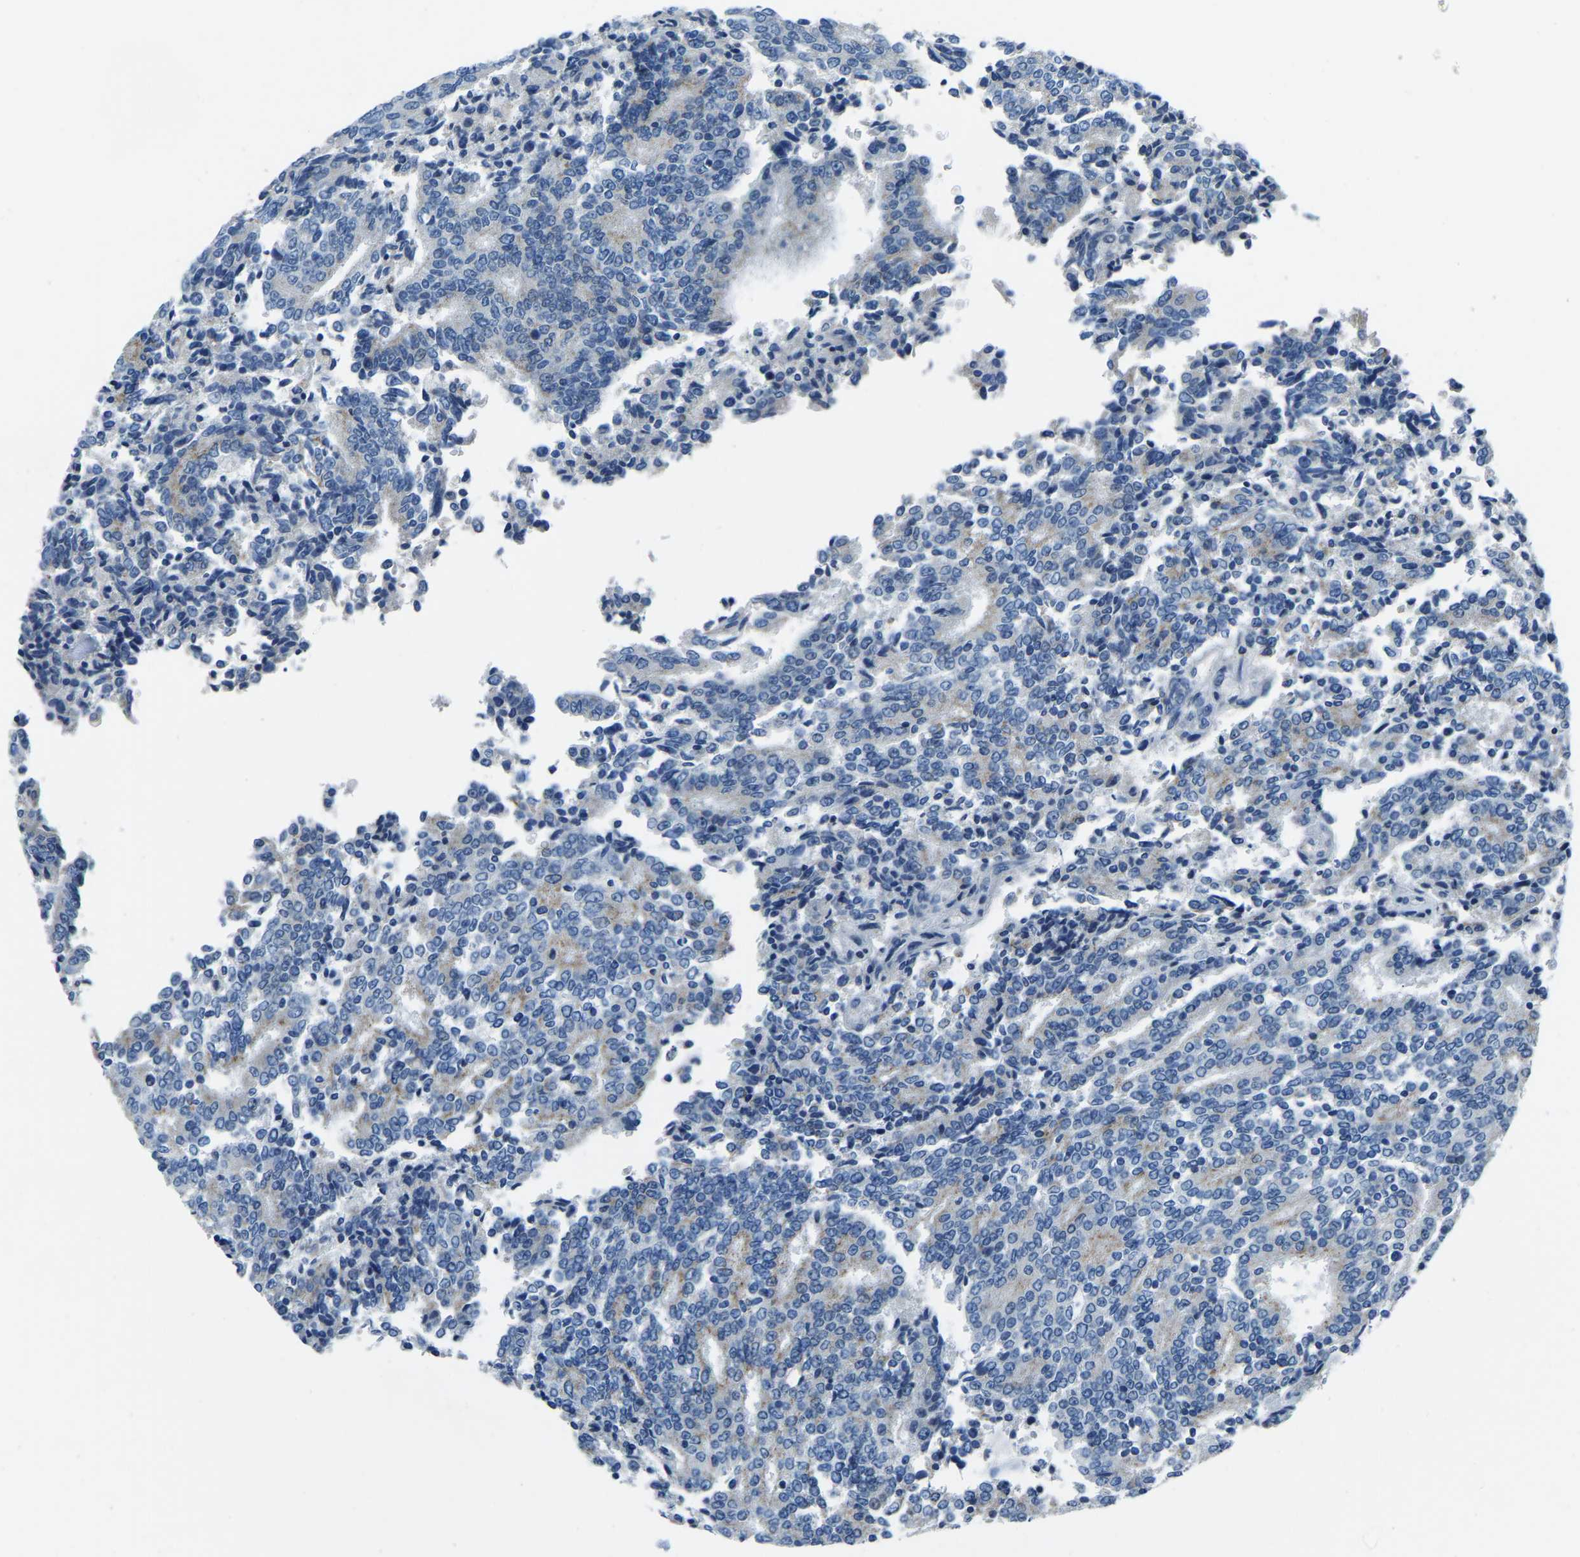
{"staining": {"intensity": "weak", "quantity": "<25%", "location": "cytoplasmic/membranous"}, "tissue": "prostate cancer", "cell_type": "Tumor cells", "image_type": "cancer", "snomed": [{"axis": "morphology", "description": "Normal tissue, NOS"}, {"axis": "morphology", "description": "Adenocarcinoma, High grade"}, {"axis": "topography", "description": "Prostate"}, {"axis": "topography", "description": "Seminal veicle"}], "caption": "Tumor cells show no significant staining in prostate cancer.", "gene": "XIRP1", "patient": {"sex": "male", "age": 55}}